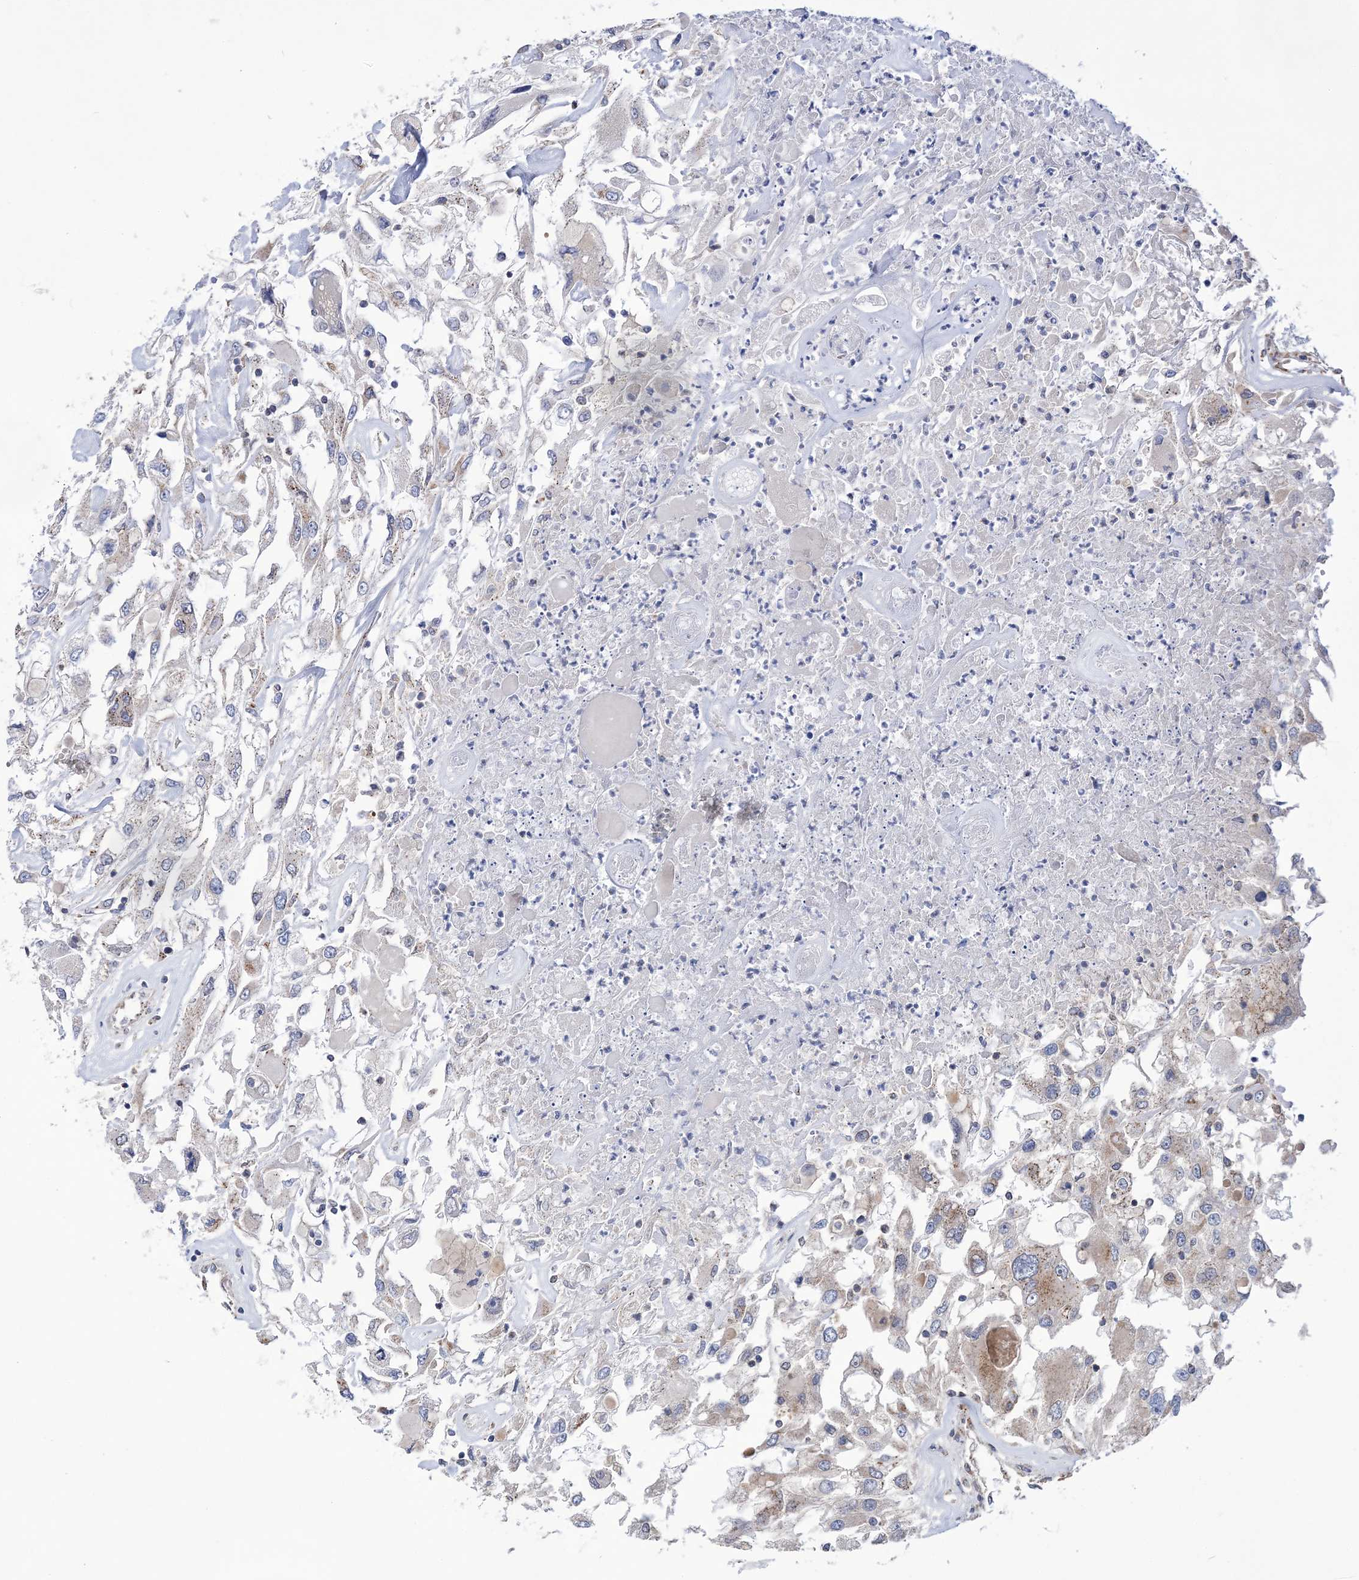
{"staining": {"intensity": "weak", "quantity": "<25%", "location": "cytoplasmic/membranous"}, "tissue": "renal cancer", "cell_type": "Tumor cells", "image_type": "cancer", "snomed": [{"axis": "morphology", "description": "Adenocarcinoma, NOS"}, {"axis": "topography", "description": "Kidney"}], "caption": "This image is of renal adenocarcinoma stained with IHC to label a protein in brown with the nuclei are counter-stained blue. There is no staining in tumor cells.", "gene": "COPB2", "patient": {"sex": "female", "age": 52}}